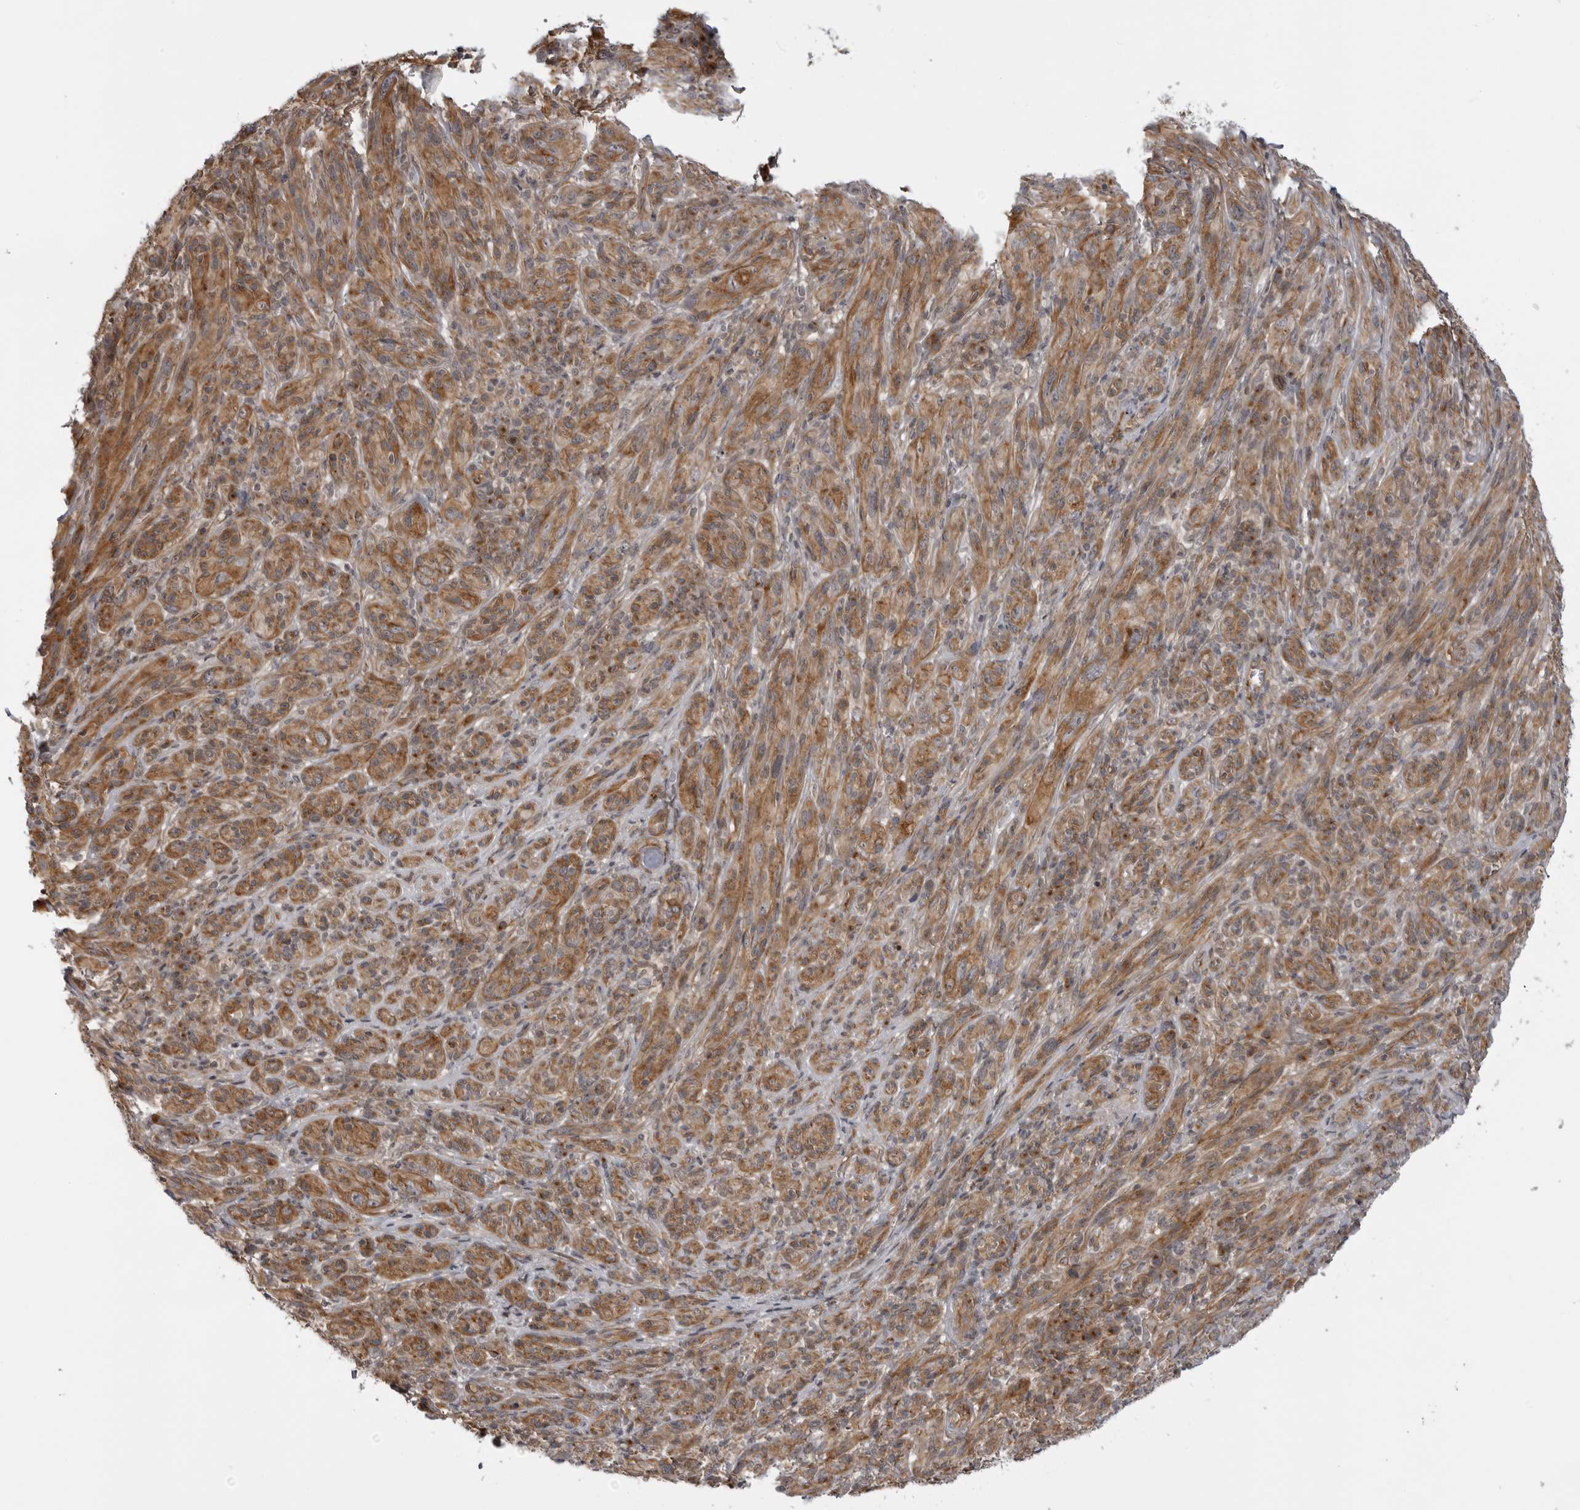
{"staining": {"intensity": "moderate", "quantity": ">75%", "location": "cytoplasmic/membranous"}, "tissue": "melanoma", "cell_type": "Tumor cells", "image_type": "cancer", "snomed": [{"axis": "morphology", "description": "Malignant melanoma, NOS"}, {"axis": "topography", "description": "Skin of head"}], "caption": "A brown stain highlights moderate cytoplasmic/membranous staining of a protein in malignant melanoma tumor cells. The staining was performed using DAB (3,3'-diaminobenzidine), with brown indicating positive protein expression. Nuclei are stained blue with hematoxylin.", "gene": "LRRC45", "patient": {"sex": "male", "age": 96}}